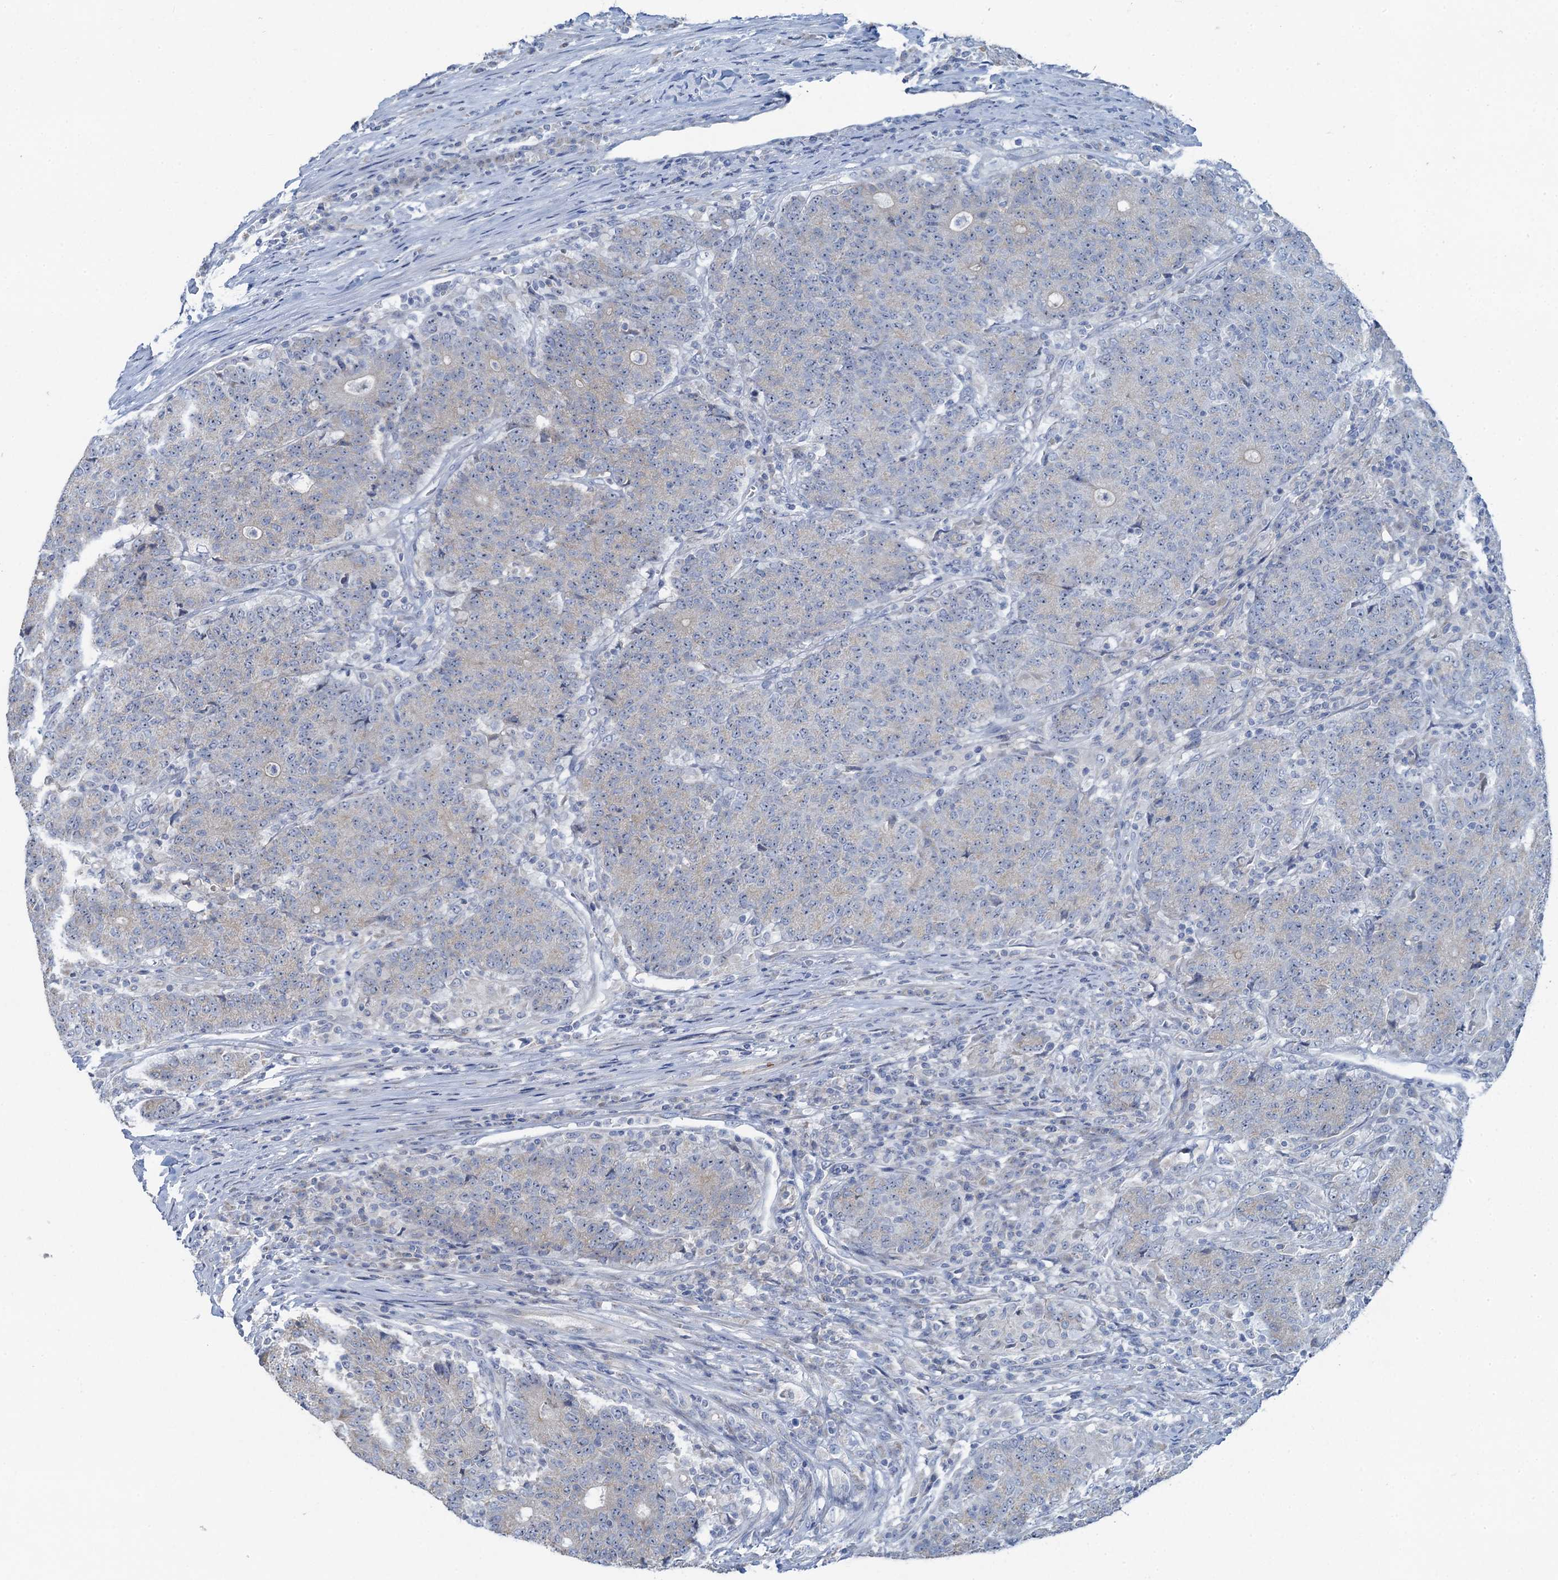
{"staining": {"intensity": "negative", "quantity": "none", "location": "none"}, "tissue": "colorectal cancer", "cell_type": "Tumor cells", "image_type": "cancer", "snomed": [{"axis": "morphology", "description": "Adenocarcinoma, NOS"}, {"axis": "topography", "description": "Colon"}], "caption": "The immunohistochemistry photomicrograph has no significant expression in tumor cells of colorectal cancer (adenocarcinoma) tissue.", "gene": "PLLP", "patient": {"sex": "female", "age": 75}}